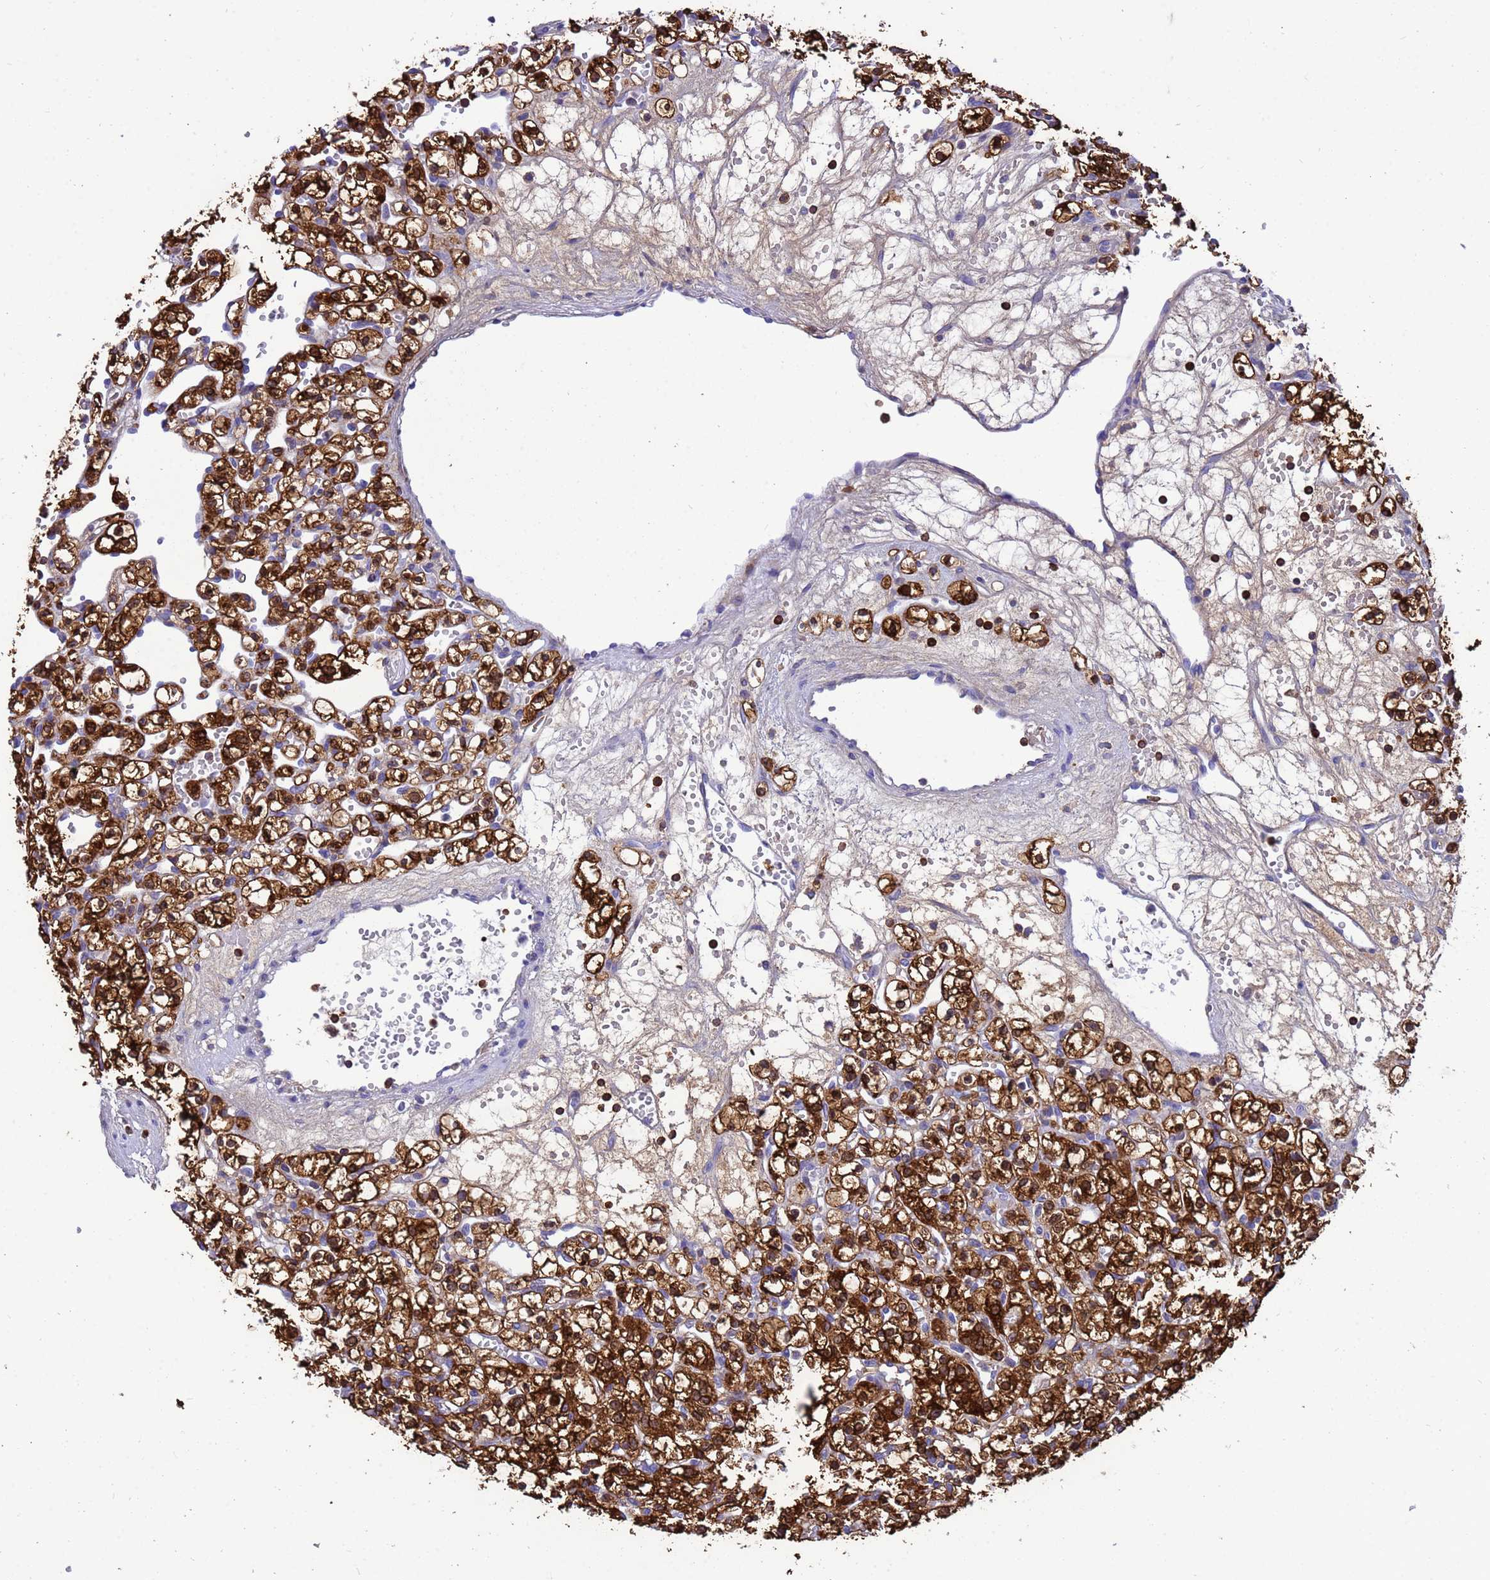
{"staining": {"intensity": "strong", "quantity": ">75%", "location": "cytoplasmic/membranous"}, "tissue": "renal cancer", "cell_type": "Tumor cells", "image_type": "cancer", "snomed": [{"axis": "morphology", "description": "Adenocarcinoma, NOS"}, {"axis": "topography", "description": "Kidney"}], "caption": "Immunohistochemical staining of human renal cancer (adenocarcinoma) demonstrates strong cytoplasmic/membranous protein expression in approximately >75% of tumor cells. Immunohistochemistry (ihc) stains the protein of interest in brown and the nuclei are stained blue.", "gene": "EZR", "patient": {"sex": "female", "age": 59}}